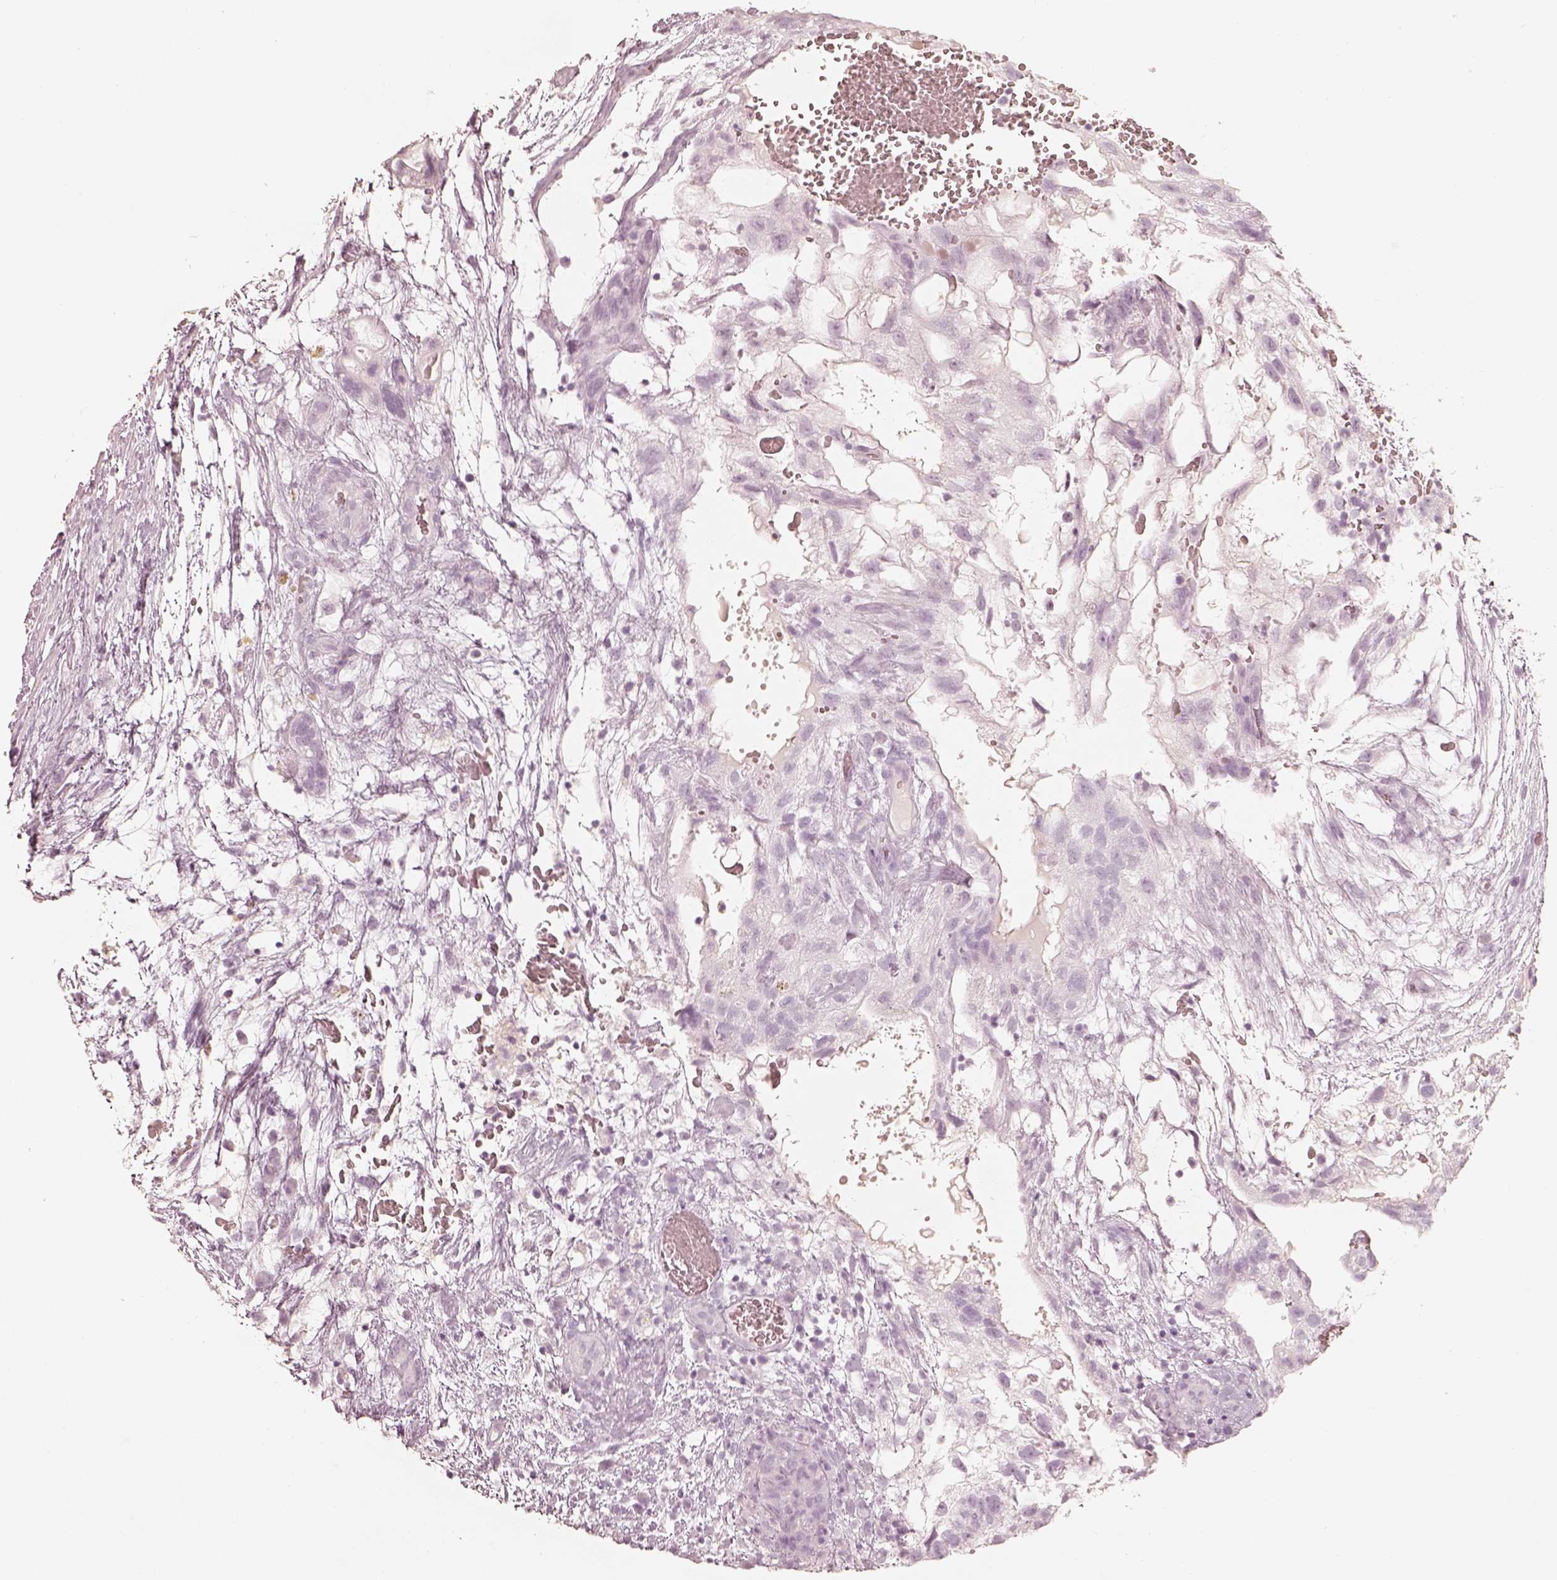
{"staining": {"intensity": "negative", "quantity": "none", "location": "none"}, "tissue": "testis cancer", "cell_type": "Tumor cells", "image_type": "cancer", "snomed": [{"axis": "morphology", "description": "Normal tissue, NOS"}, {"axis": "morphology", "description": "Carcinoma, Embryonal, NOS"}, {"axis": "topography", "description": "Testis"}], "caption": "This photomicrograph is of testis cancer stained with IHC to label a protein in brown with the nuclei are counter-stained blue. There is no staining in tumor cells. The staining was performed using DAB (3,3'-diaminobenzidine) to visualize the protein expression in brown, while the nuclei were stained in blue with hematoxylin (Magnification: 20x).", "gene": "KRT82", "patient": {"sex": "male", "age": 32}}